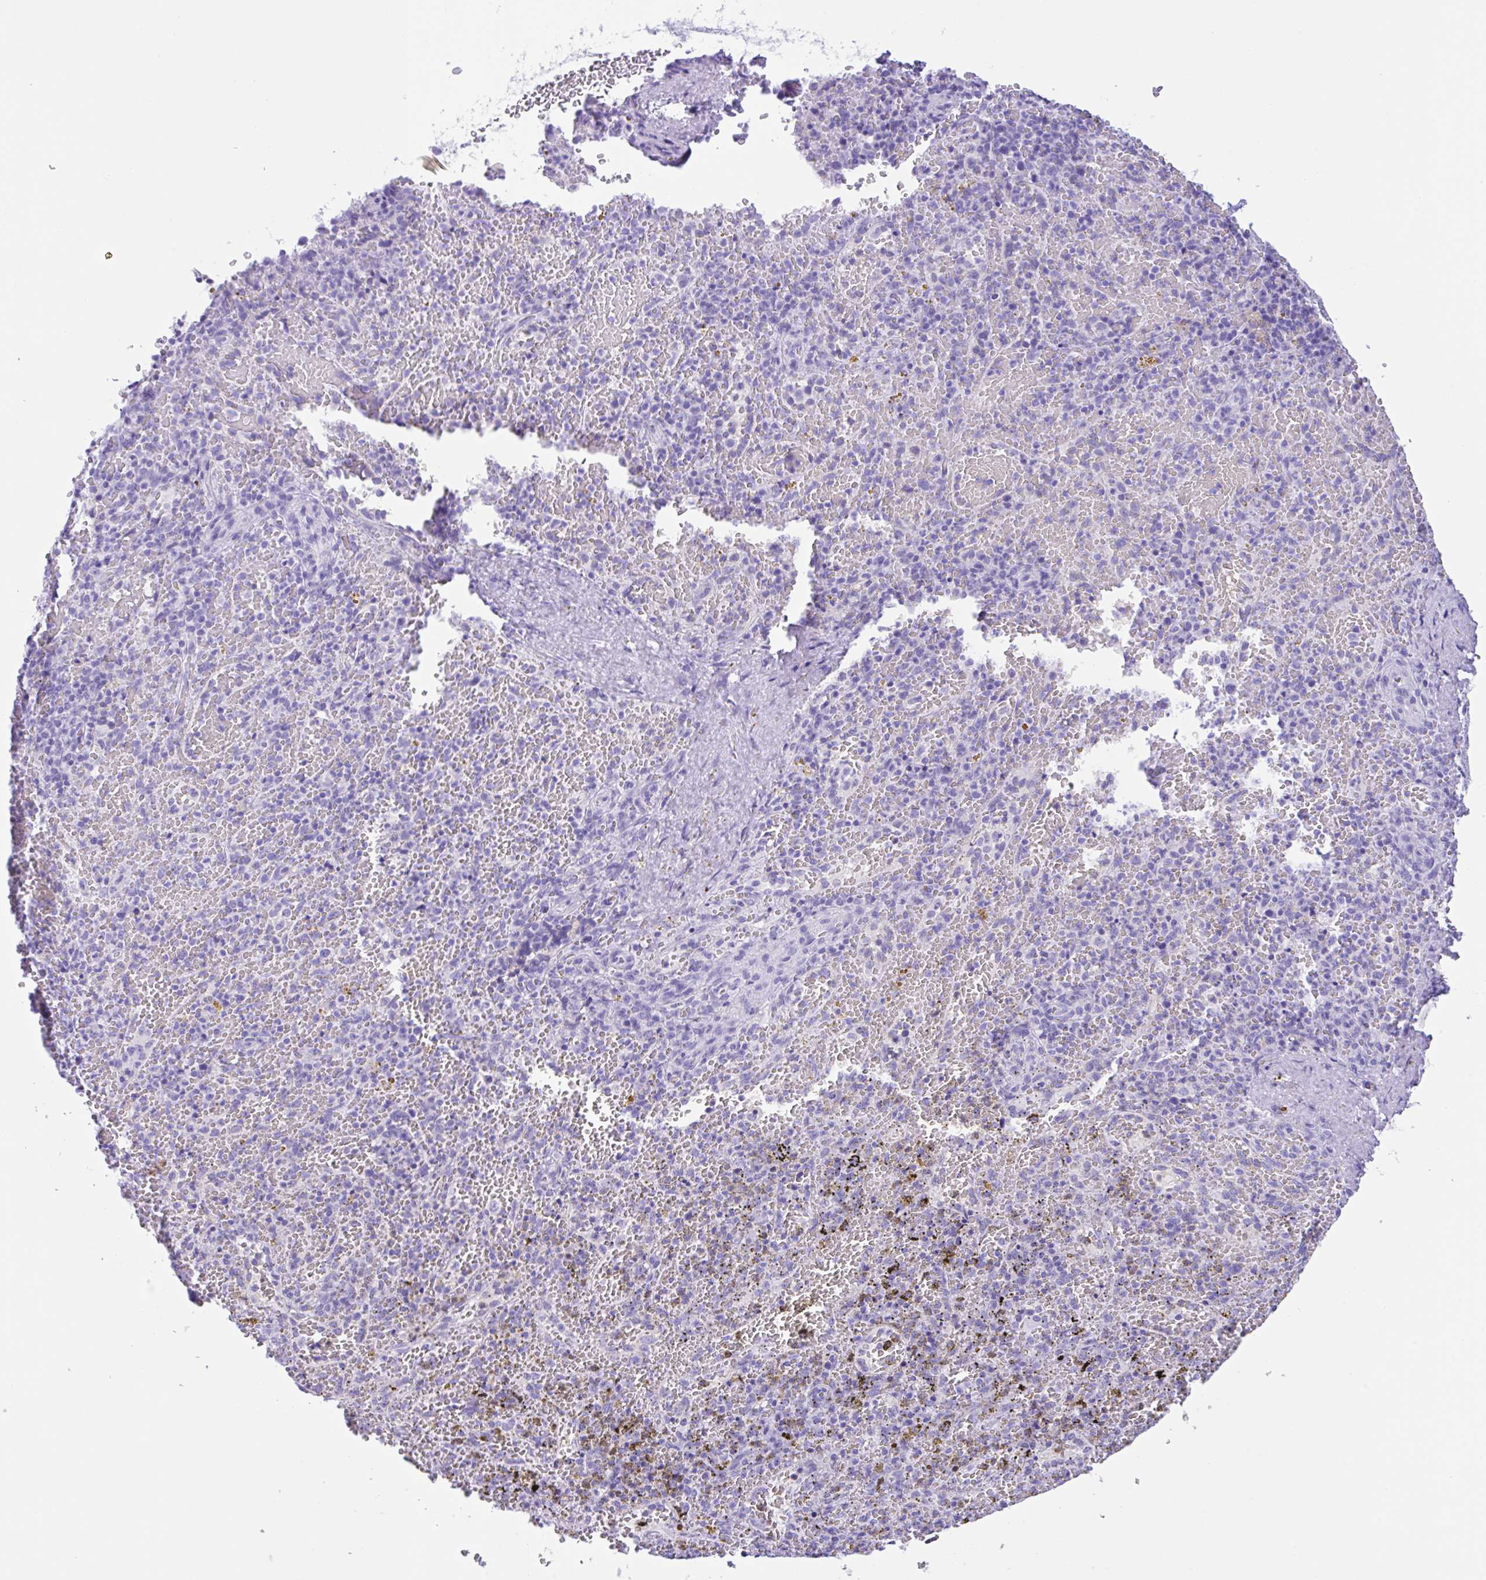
{"staining": {"intensity": "negative", "quantity": "none", "location": "none"}, "tissue": "spleen", "cell_type": "Cells in red pulp", "image_type": "normal", "snomed": [{"axis": "morphology", "description": "Normal tissue, NOS"}, {"axis": "topography", "description": "Spleen"}], "caption": "This micrograph is of benign spleen stained with immunohistochemistry to label a protein in brown with the nuclei are counter-stained blue. There is no staining in cells in red pulp.", "gene": "CPA1", "patient": {"sex": "female", "age": 50}}